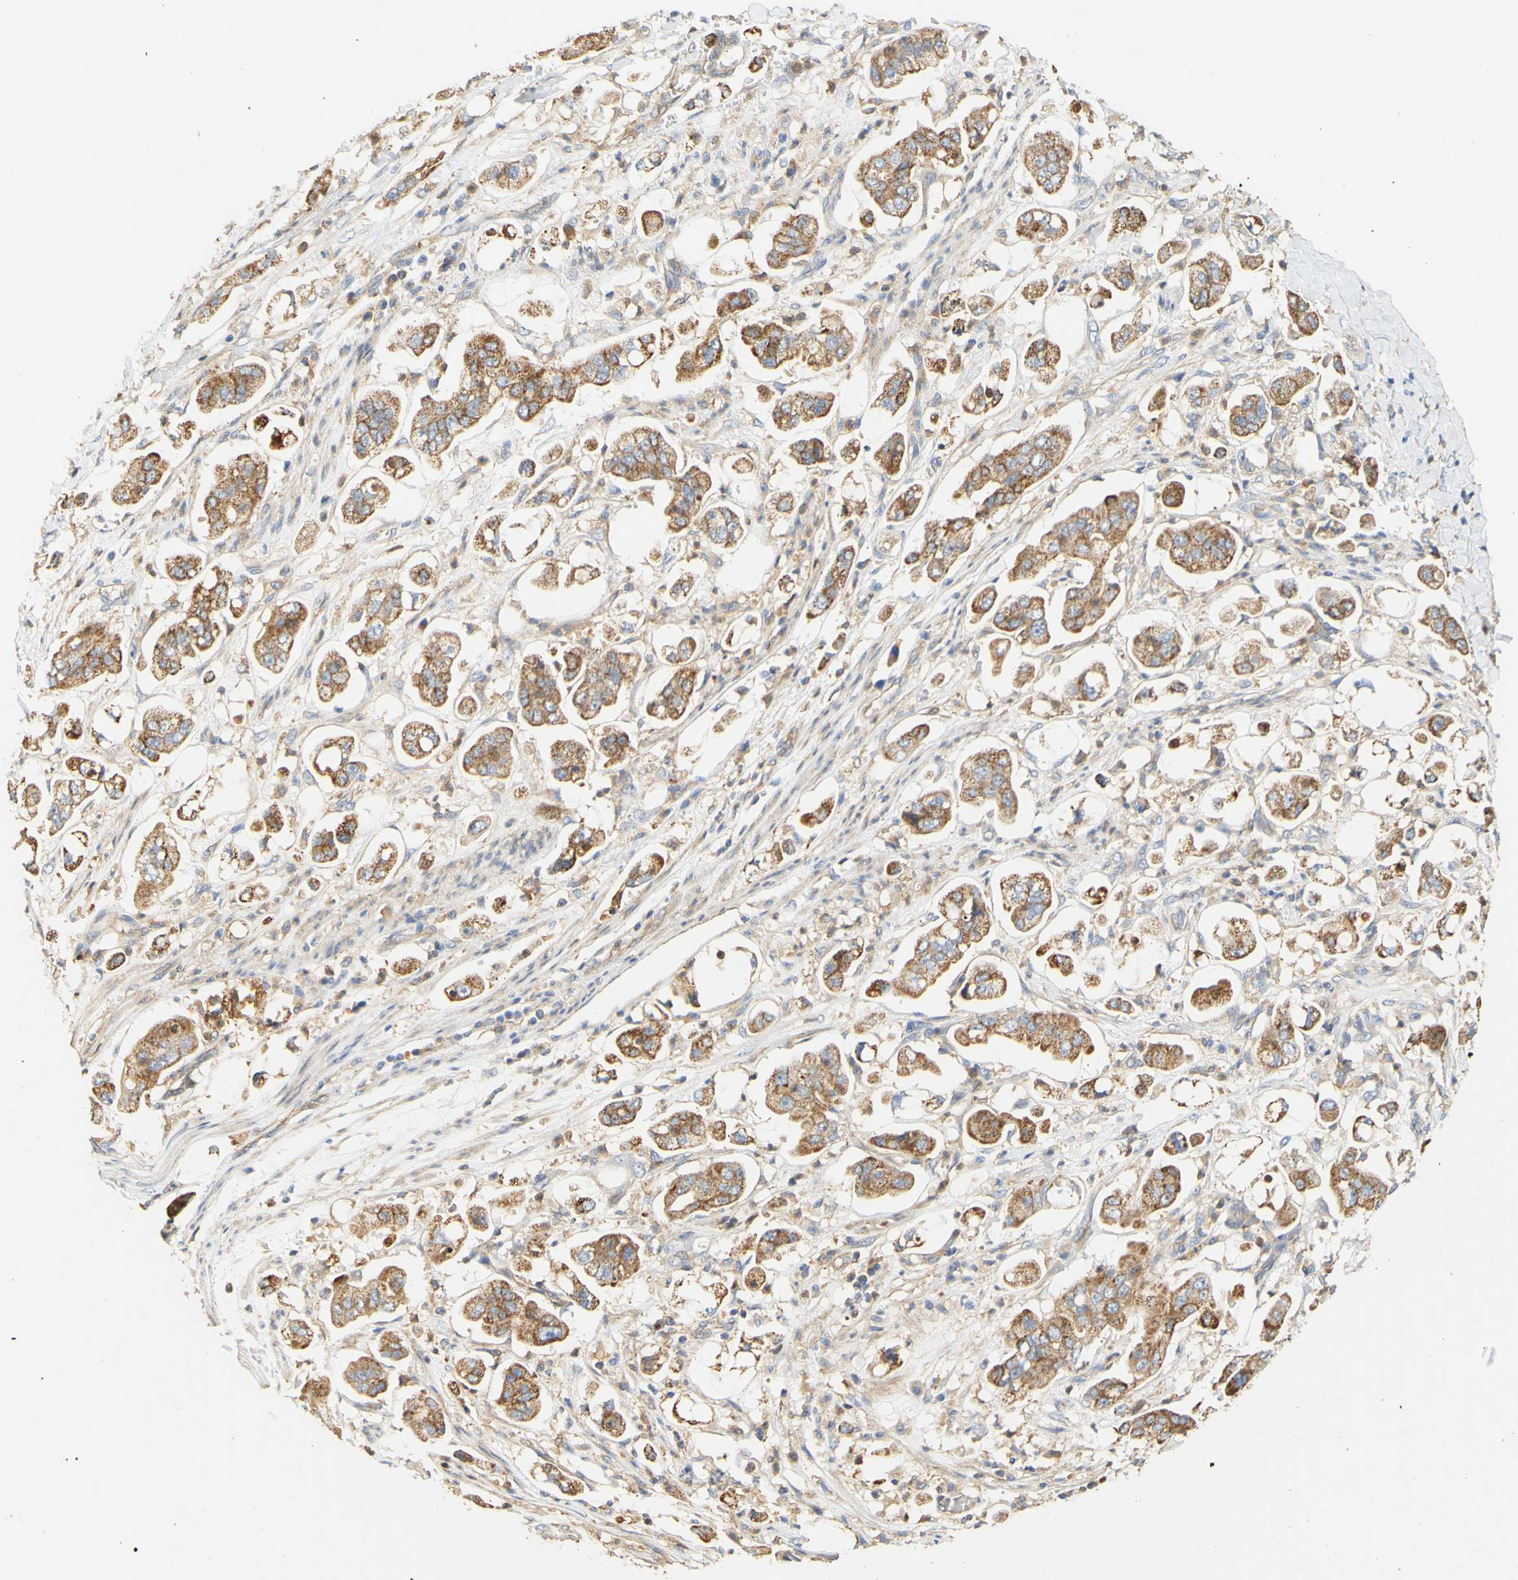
{"staining": {"intensity": "moderate", "quantity": ">75%", "location": "cytoplasmic/membranous"}, "tissue": "stomach cancer", "cell_type": "Tumor cells", "image_type": "cancer", "snomed": [{"axis": "morphology", "description": "Adenocarcinoma, NOS"}, {"axis": "topography", "description": "Stomach"}], "caption": "IHC histopathology image of adenocarcinoma (stomach) stained for a protein (brown), which displays medium levels of moderate cytoplasmic/membranous staining in about >75% of tumor cells.", "gene": "PCDH7", "patient": {"sex": "male", "age": 62}}